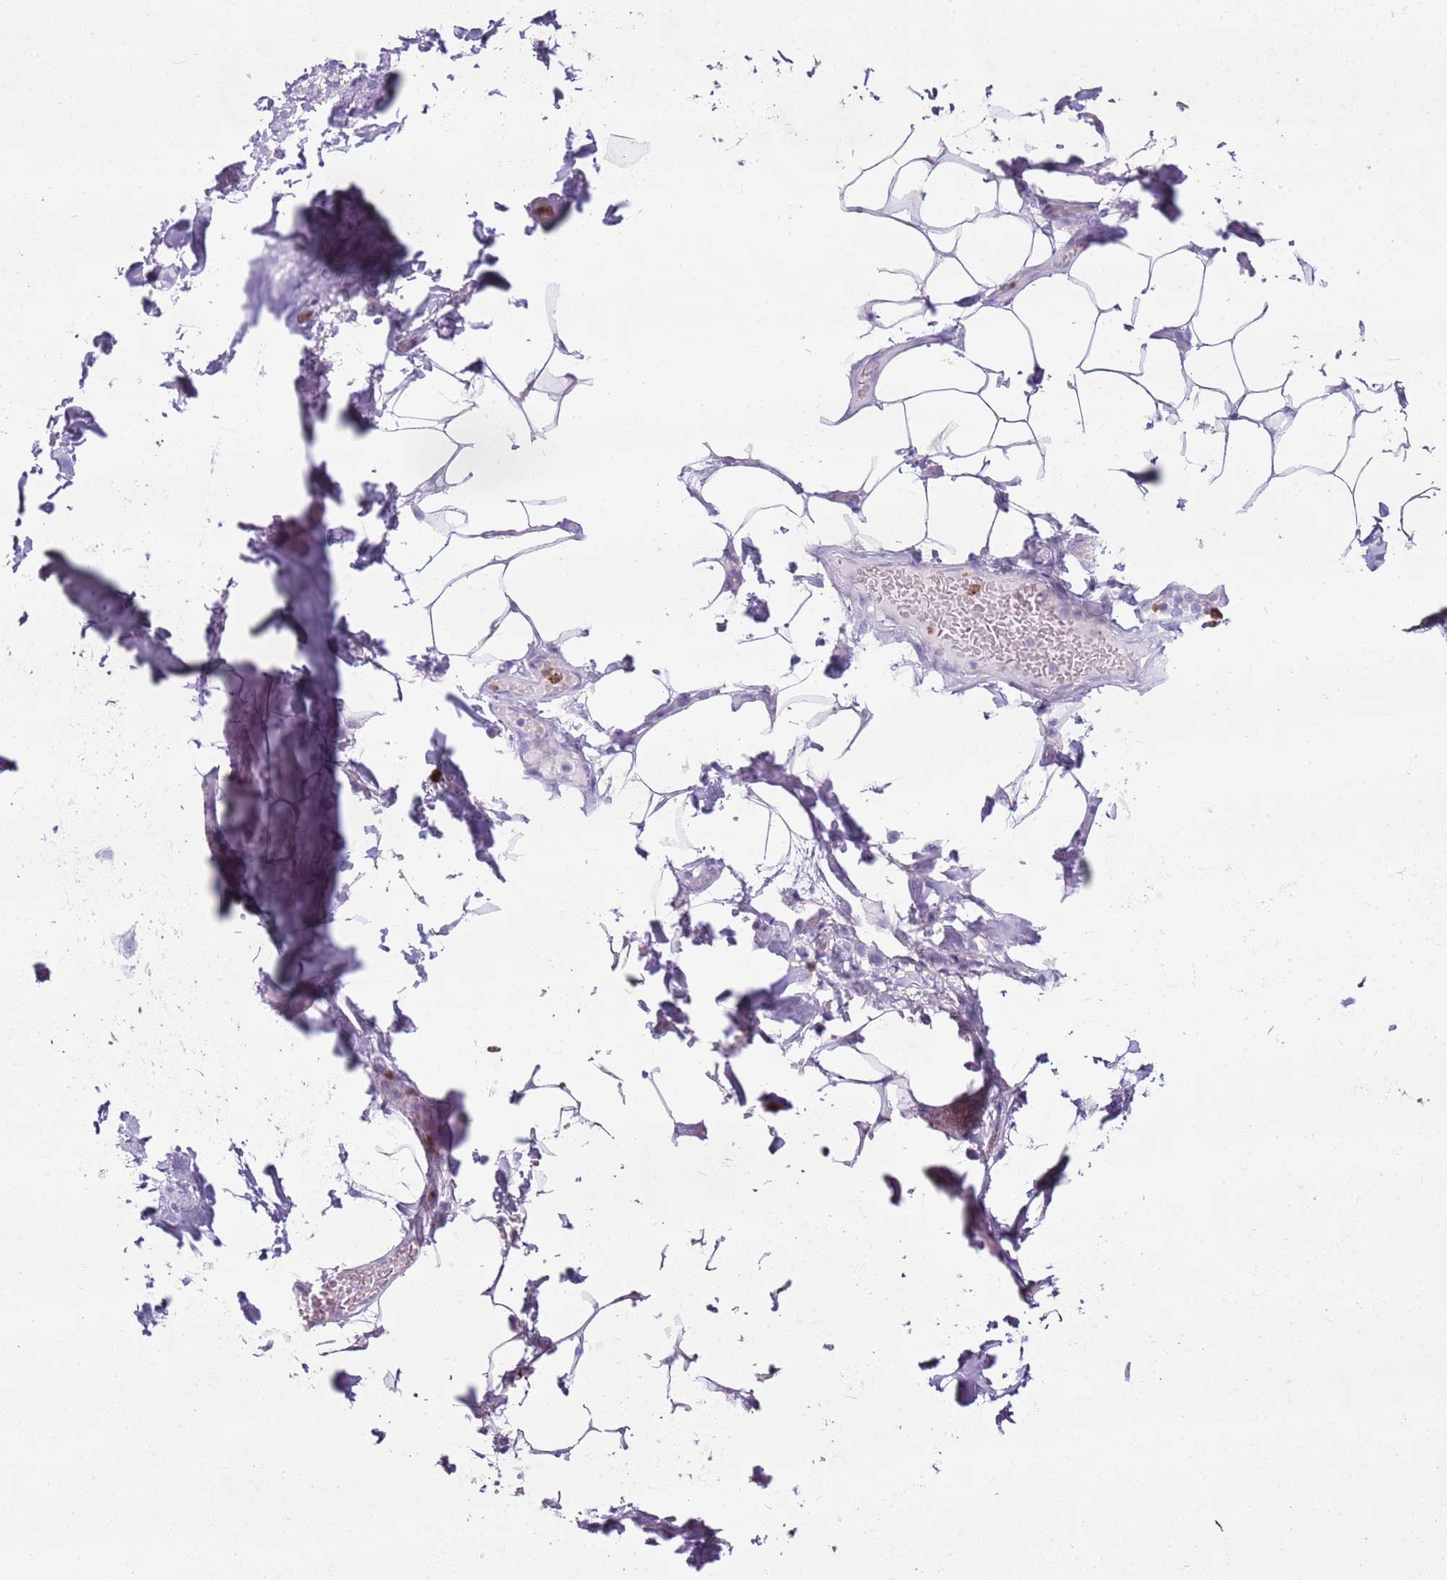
{"staining": {"intensity": "negative", "quantity": "none", "location": "none"}, "tissue": "adipose tissue", "cell_type": "Adipocytes", "image_type": "normal", "snomed": [{"axis": "morphology", "description": "Normal tissue, NOS"}, {"axis": "topography", "description": "Lymph node"}, {"axis": "topography", "description": "Cartilage tissue"}, {"axis": "topography", "description": "Bronchus"}], "caption": "Immunohistochemistry image of unremarkable human adipose tissue stained for a protein (brown), which shows no staining in adipocytes. Brightfield microscopy of immunohistochemistry stained with DAB (brown) and hematoxylin (blue), captured at high magnification.", "gene": "CD177", "patient": {"sex": "male", "age": 63}}